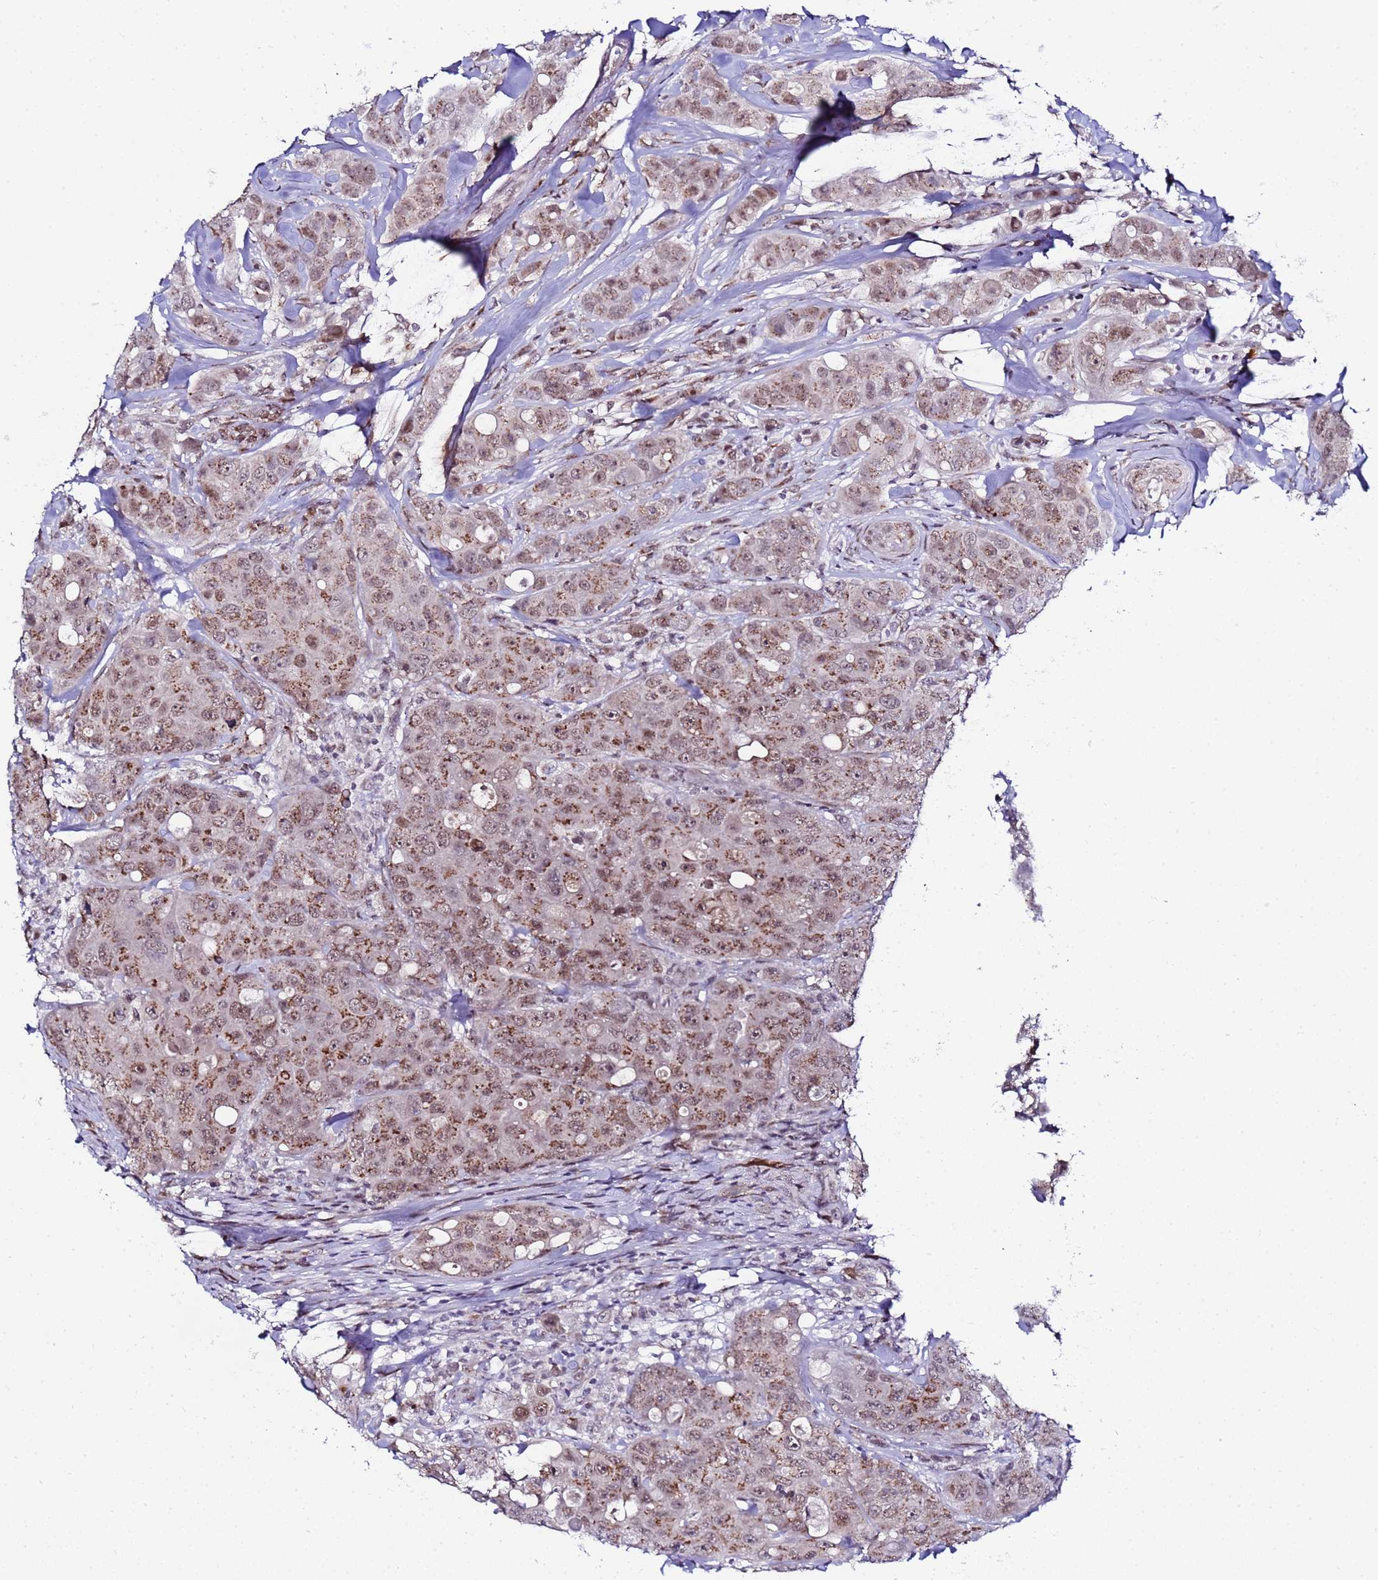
{"staining": {"intensity": "moderate", "quantity": ">75%", "location": "cytoplasmic/membranous,nuclear"}, "tissue": "breast cancer", "cell_type": "Tumor cells", "image_type": "cancer", "snomed": [{"axis": "morphology", "description": "Duct carcinoma"}, {"axis": "topography", "description": "Breast"}], "caption": "This micrograph exhibits immunohistochemistry (IHC) staining of breast intraductal carcinoma, with medium moderate cytoplasmic/membranous and nuclear expression in approximately >75% of tumor cells.", "gene": "C19orf47", "patient": {"sex": "female", "age": 43}}